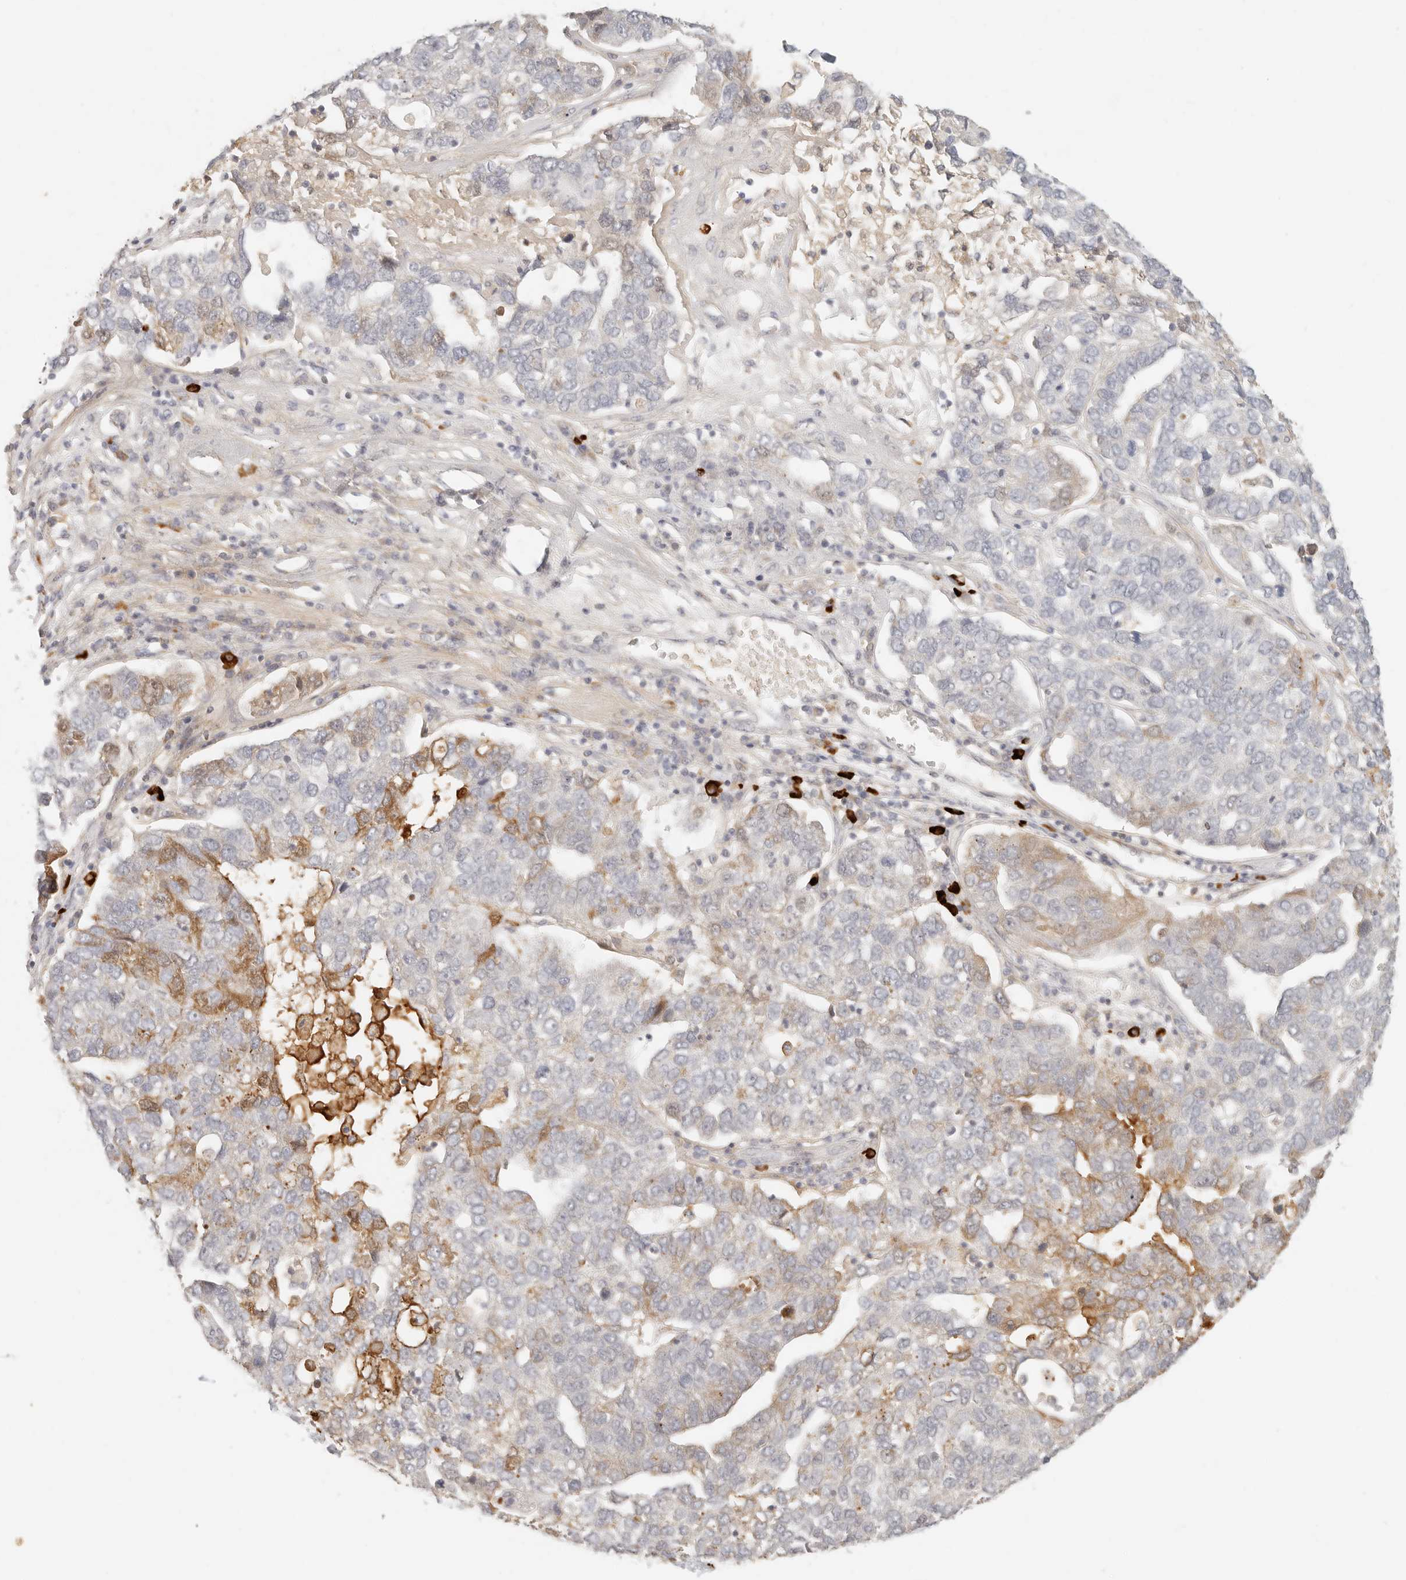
{"staining": {"intensity": "moderate", "quantity": "<25%", "location": "cytoplasmic/membranous"}, "tissue": "pancreatic cancer", "cell_type": "Tumor cells", "image_type": "cancer", "snomed": [{"axis": "morphology", "description": "Adenocarcinoma, NOS"}, {"axis": "topography", "description": "Pancreas"}], "caption": "Pancreatic cancer (adenocarcinoma) stained with DAB immunohistochemistry demonstrates low levels of moderate cytoplasmic/membranous expression in about <25% of tumor cells.", "gene": "INTS11", "patient": {"sex": "female", "age": 61}}